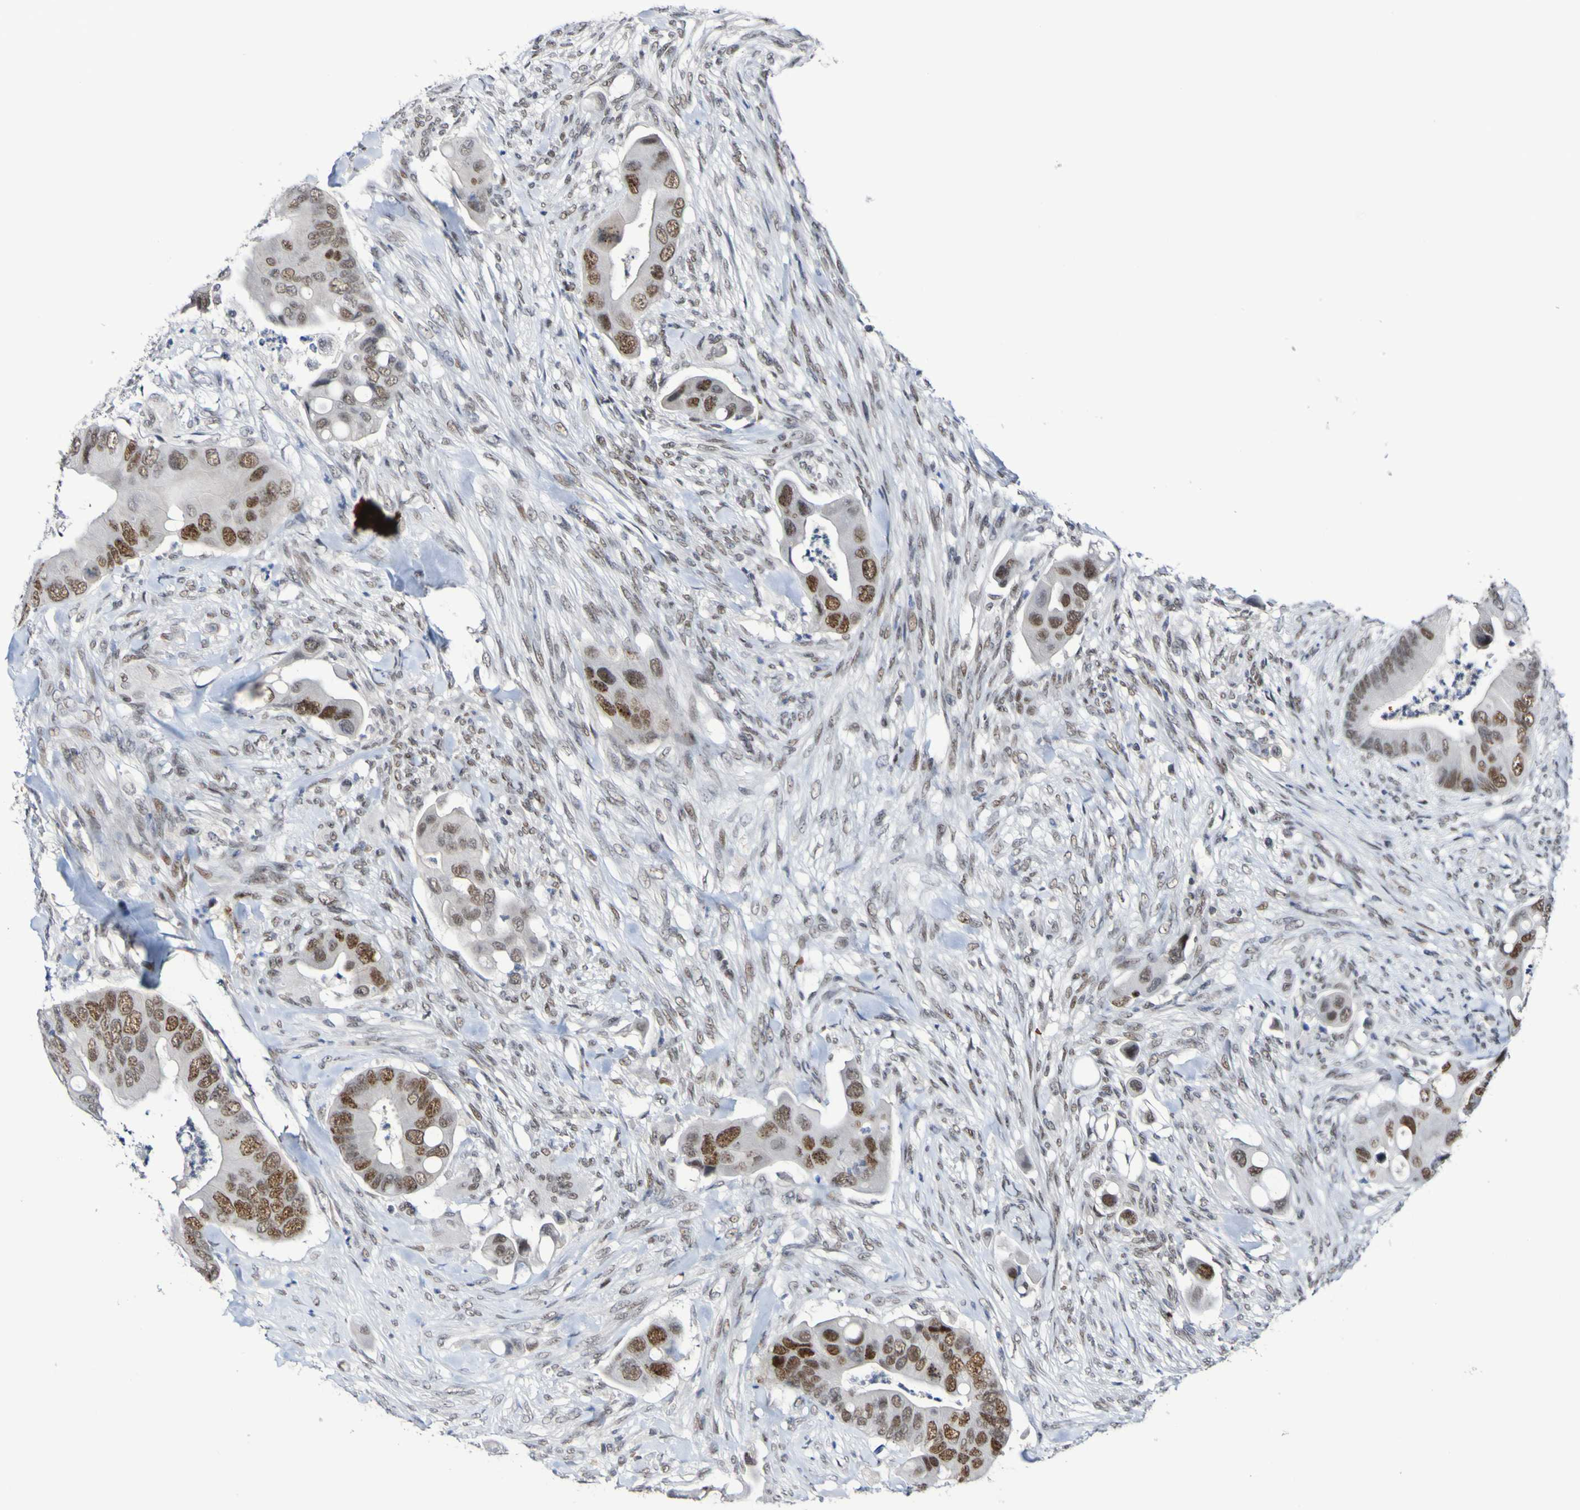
{"staining": {"intensity": "strong", "quantity": ">75%", "location": "nuclear"}, "tissue": "colorectal cancer", "cell_type": "Tumor cells", "image_type": "cancer", "snomed": [{"axis": "morphology", "description": "Adenocarcinoma, NOS"}, {"axis": "topography", "description": "Rectum"}], "caption": "Tumor cells display high levels of strong nuclear expression in approximately >75% of cells in colorectal cancer (adenocarcinoma).", "gene": "PCGF1", "patient": {"sex": "female", "age": 57}}